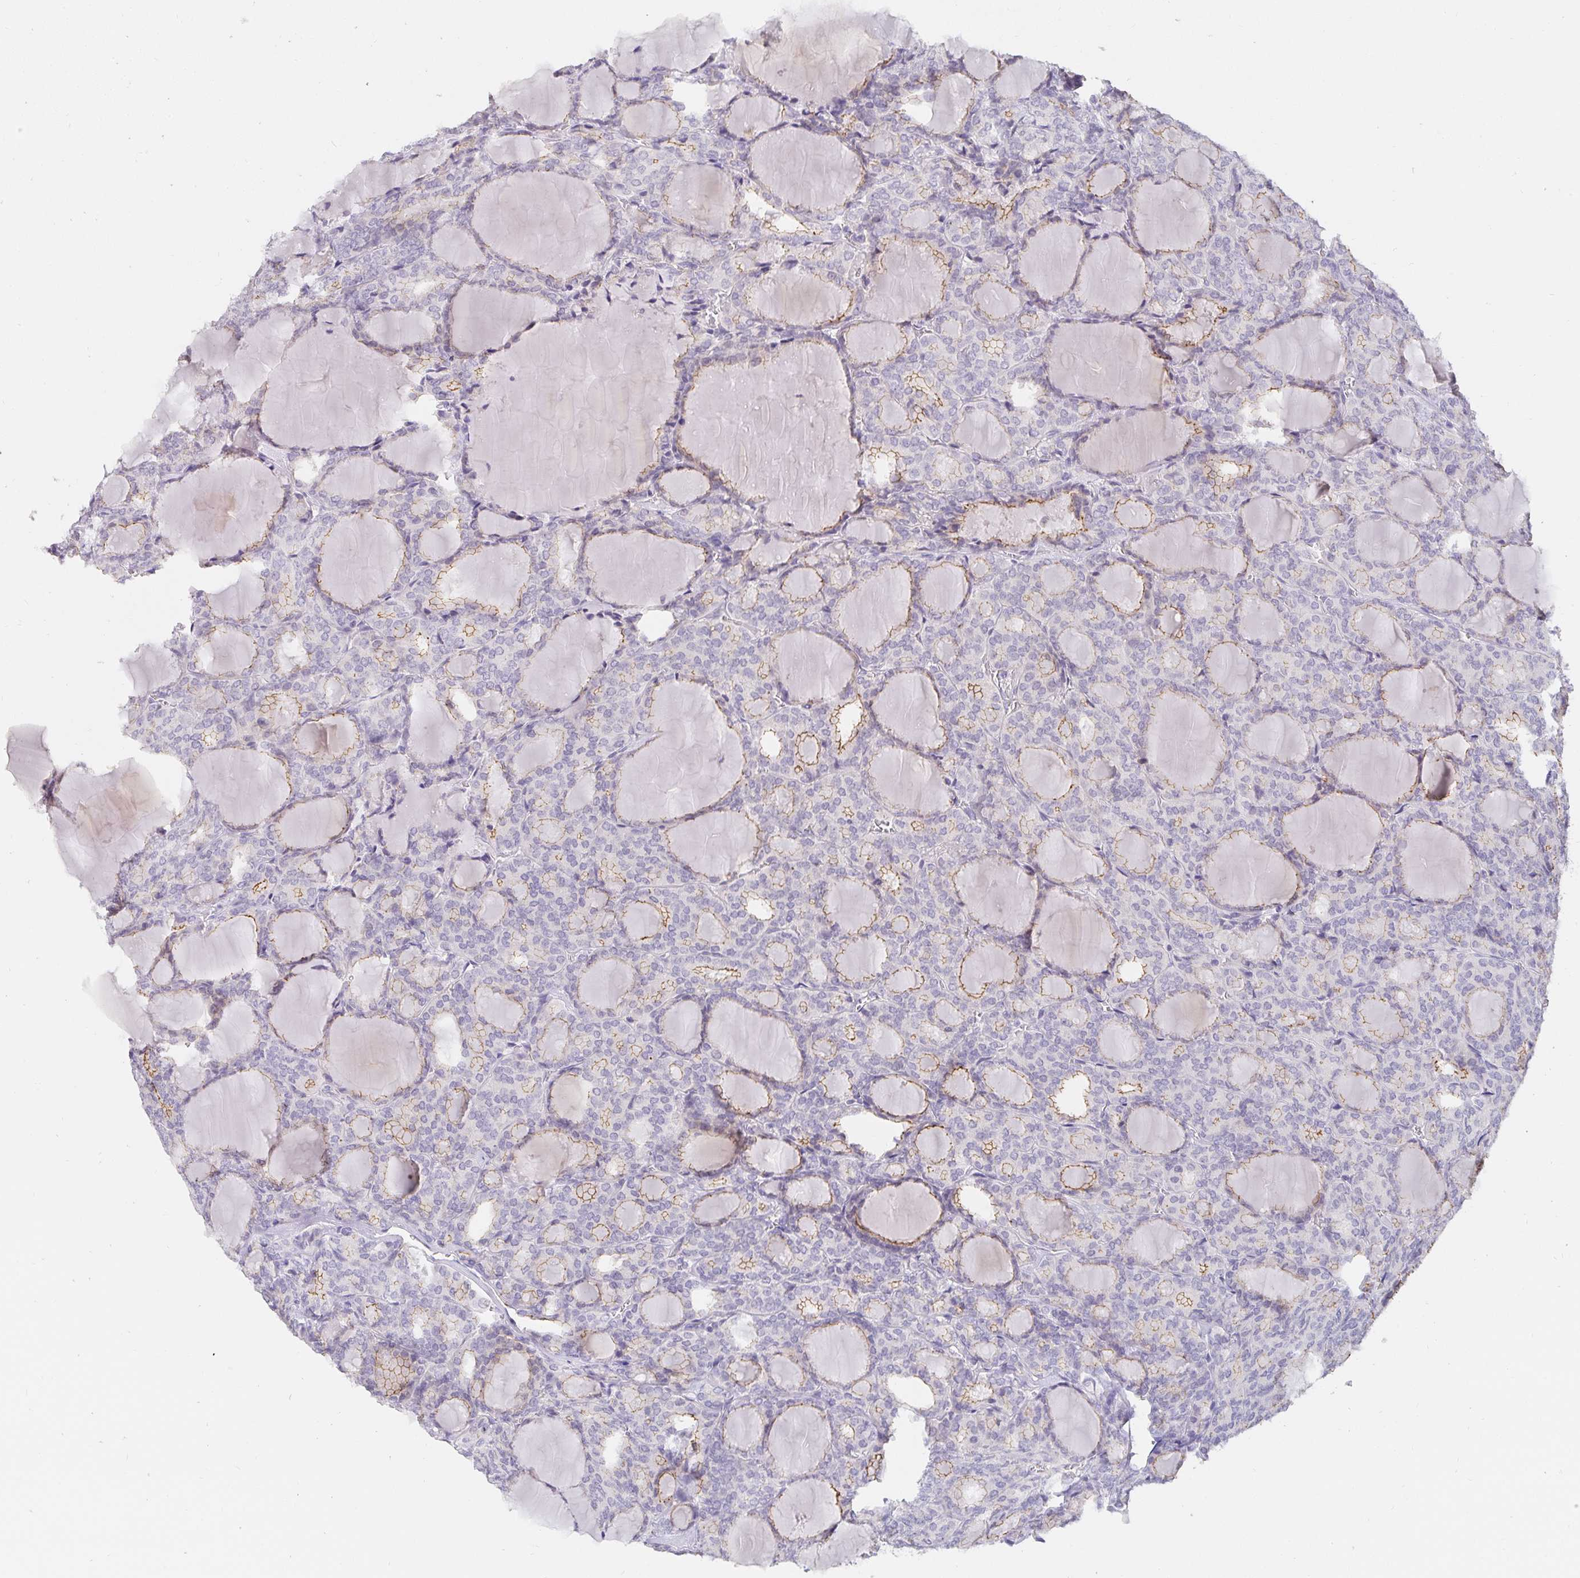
{"staining": {"intensity": "moderate", "quantity": "<25%", "location": "cytoplasmic/membranous"}, "tissue": "thyroid cancer", "cell_type": "Tumor cells", "image_type": "cancer", "snomed": [{"axis": "morphology", "description": "Follicular adenoma carcinoma, NOS"}, {"axis": "topography", "description": "Thyroid gland"}], "caption": "Tumor cells demonstrate low levels of moderate cytoplasmic/membranous positivity in about <25% of cells in human follicular adenoma carcinoma (thyroid).", "gene": "PDX1", "patient": {"sex": "male", "age": 74}}